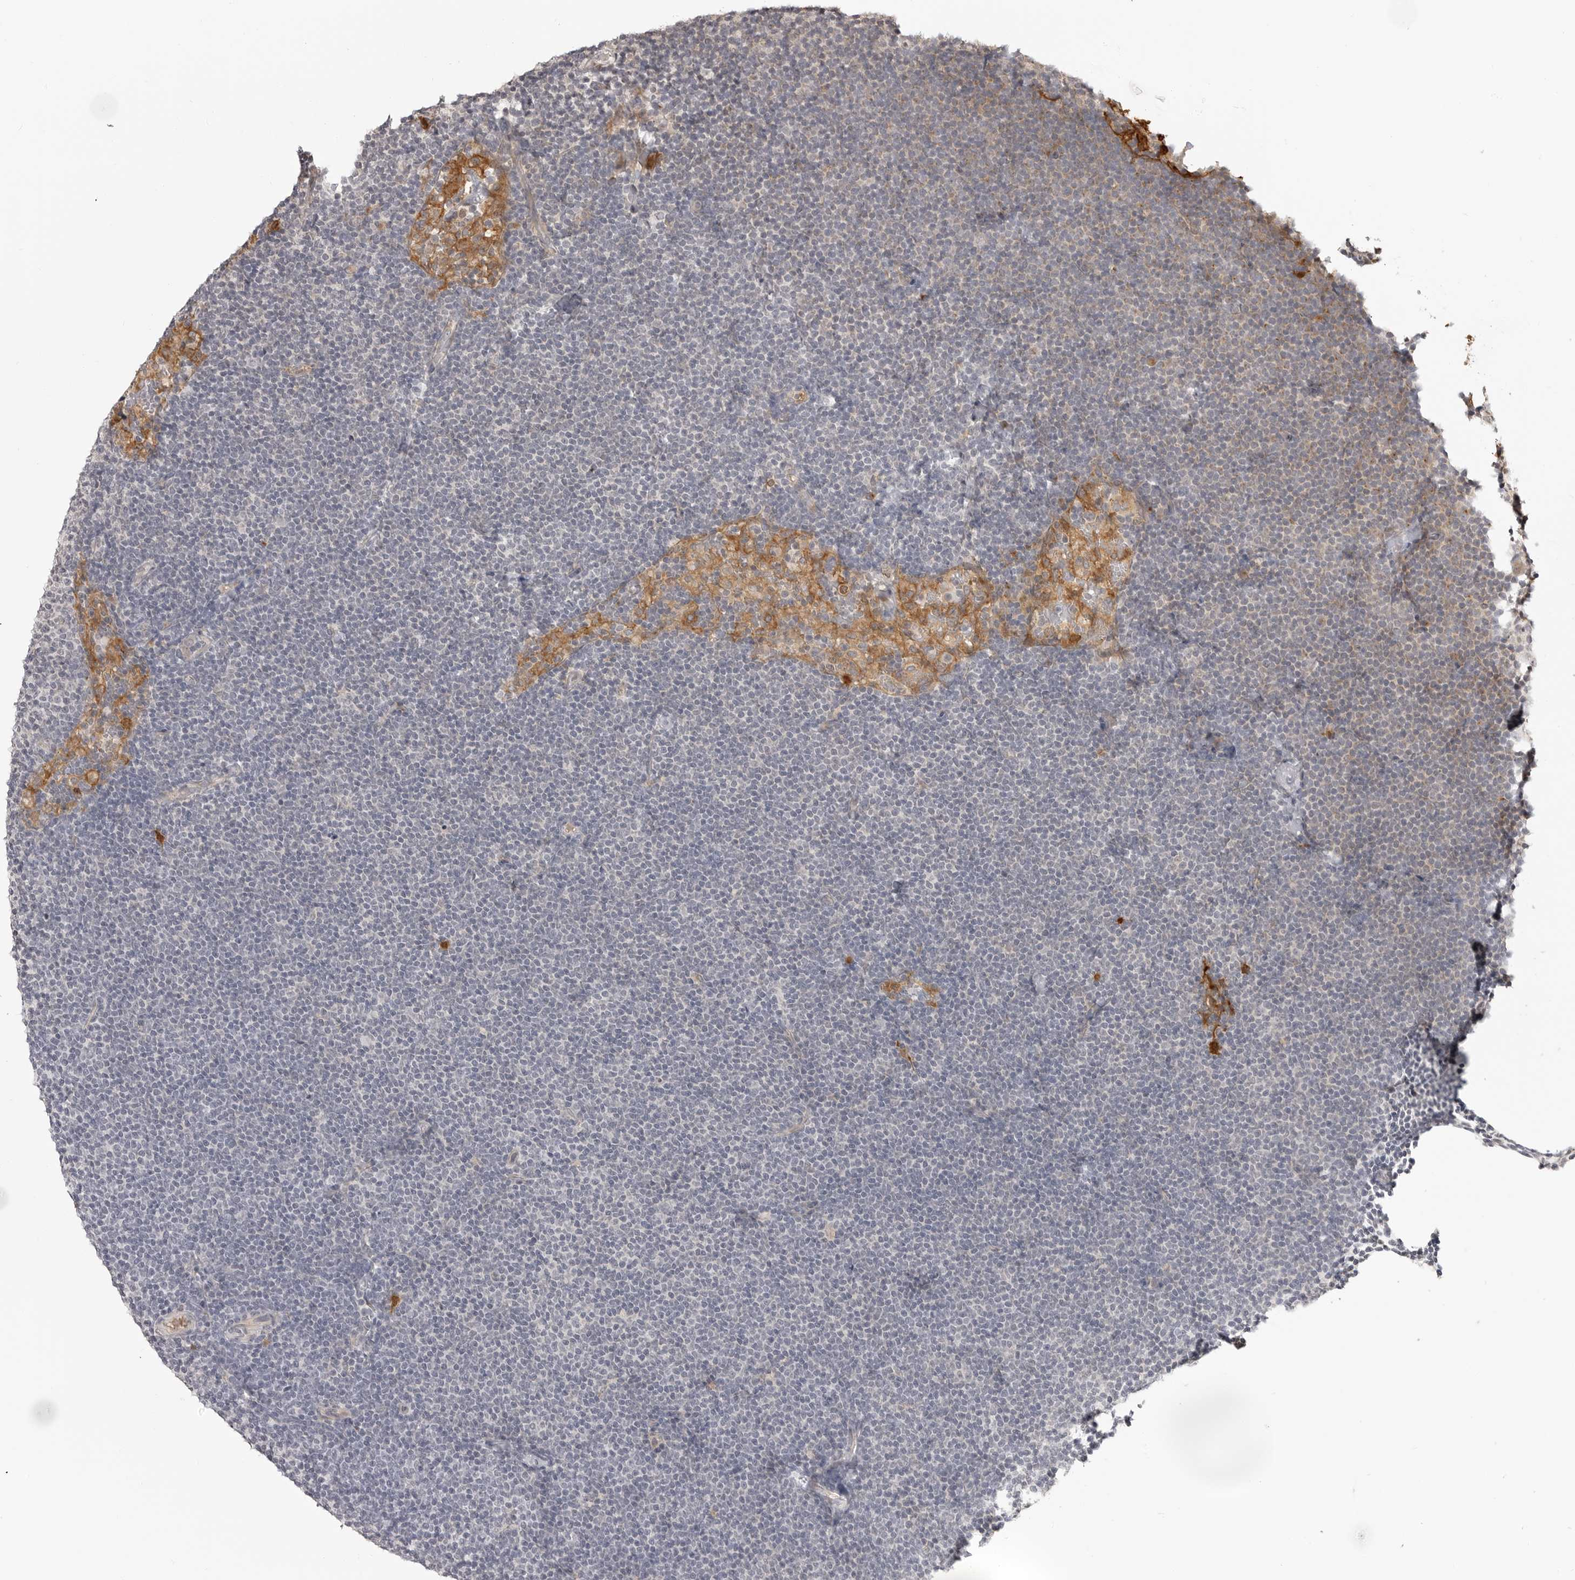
{"staining": {"intensity": "negative", "quantity": "none", "location": "none"}, "tissue": "lymphoma", "cell_type": "Tumor cells", "image_type": "cancer", "snomed": [{"axis": "morphology", "description": "Malignant lymphoma, non-Hodgkin's type, Low grade"}, {"axis": "topography", "description": "Lymph node"}], "caption": "IHC image of malignant lymphoma, non-Hodgkin's type (low-grade) stained for a protein (brown), which reveals no expression in tumor cells.", "gene": "IDO1", "patient": {"sex": "female", "age": 53}}